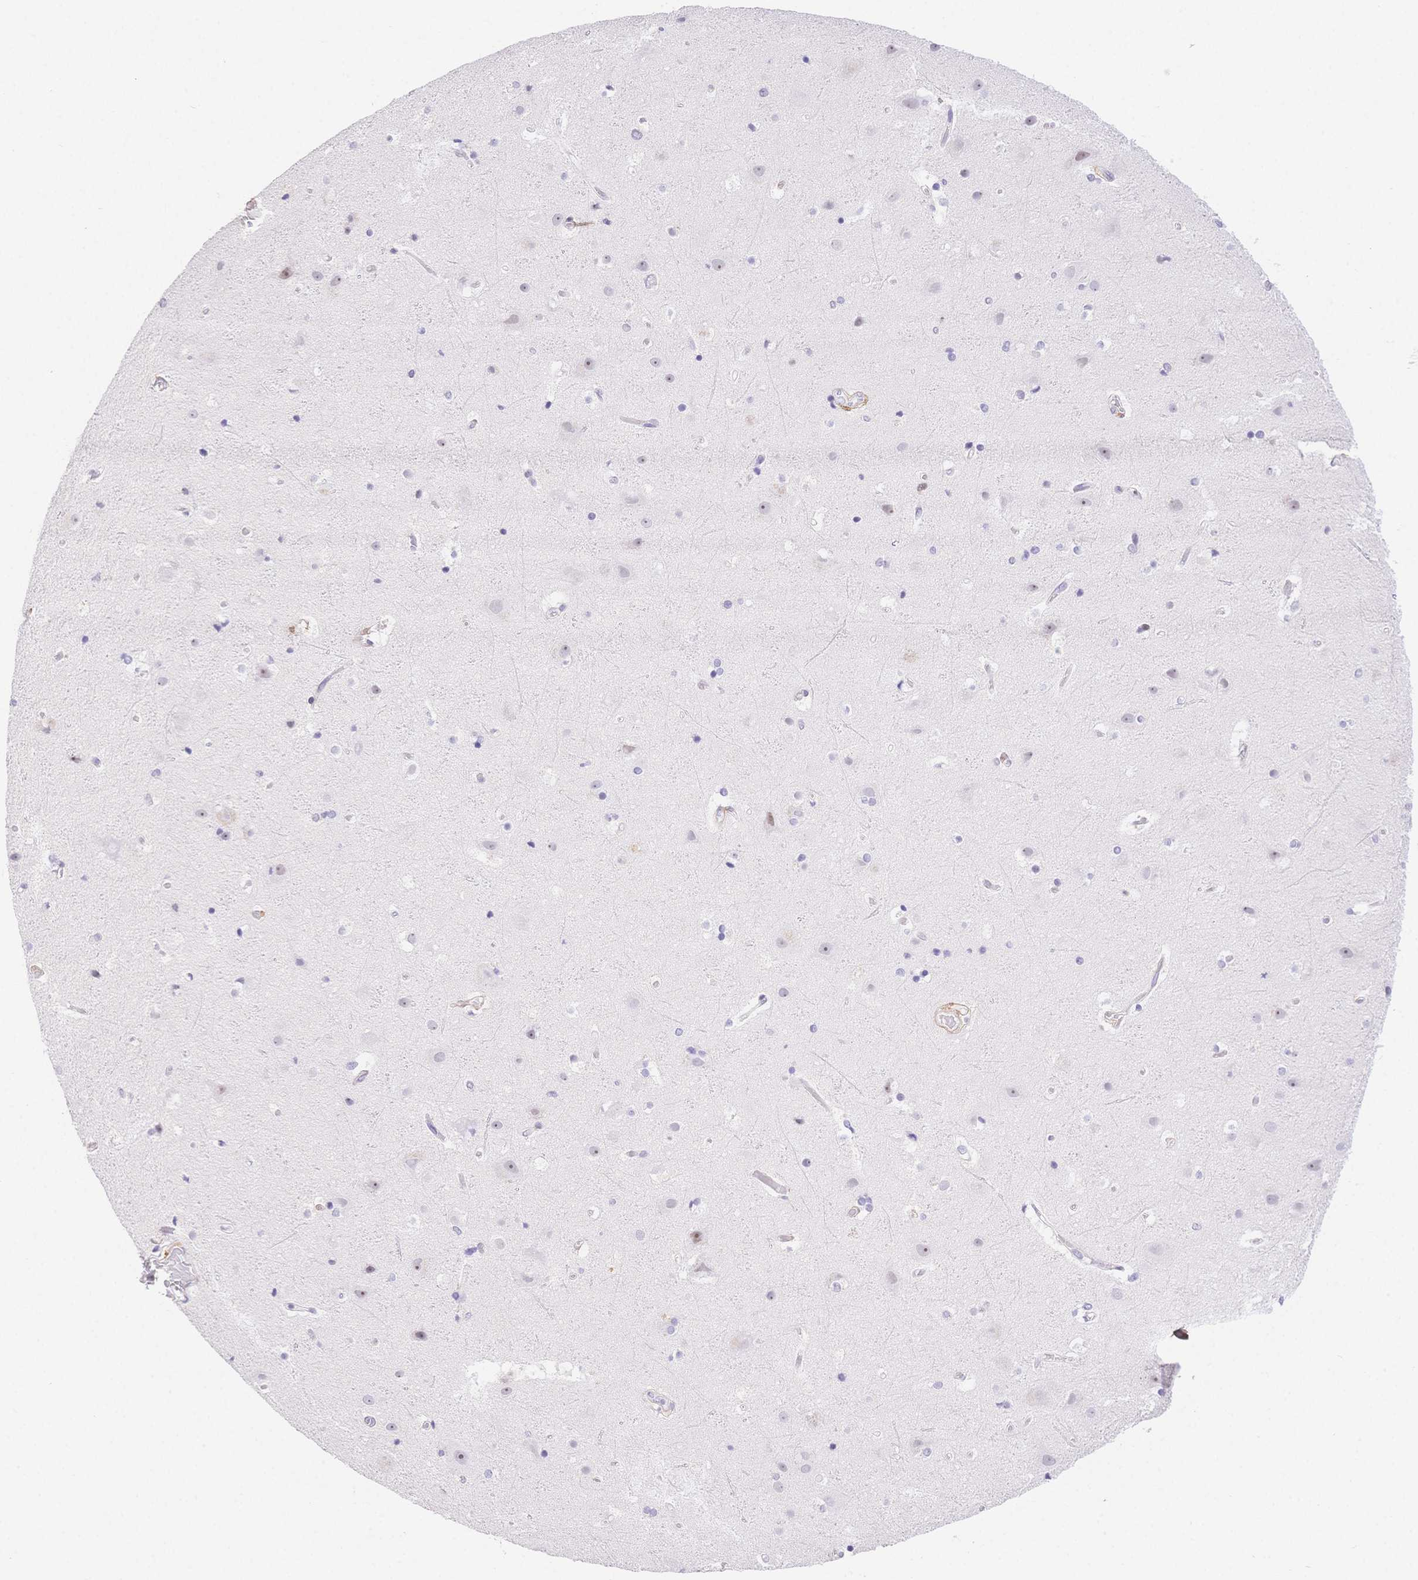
{"staining": {"intensity": "negative", "quantity": "none", "location": "none"}, "tissue": "cerebral cortex", "cell_type": "Endothelial cells", "image_type": "normal", "snomed": [{"axis": "morphology", "description": "Normal tissue, NOS"}, {"axis": "topography", "description": "Cerebral cortex"}], "caption": "This is an immunohistochemistry photomicrograph of benign cerebral cortex. There is no staining in endothelial cells.", "gene": "PDZD2", "patient": {"sex": "female", "age": 52}}